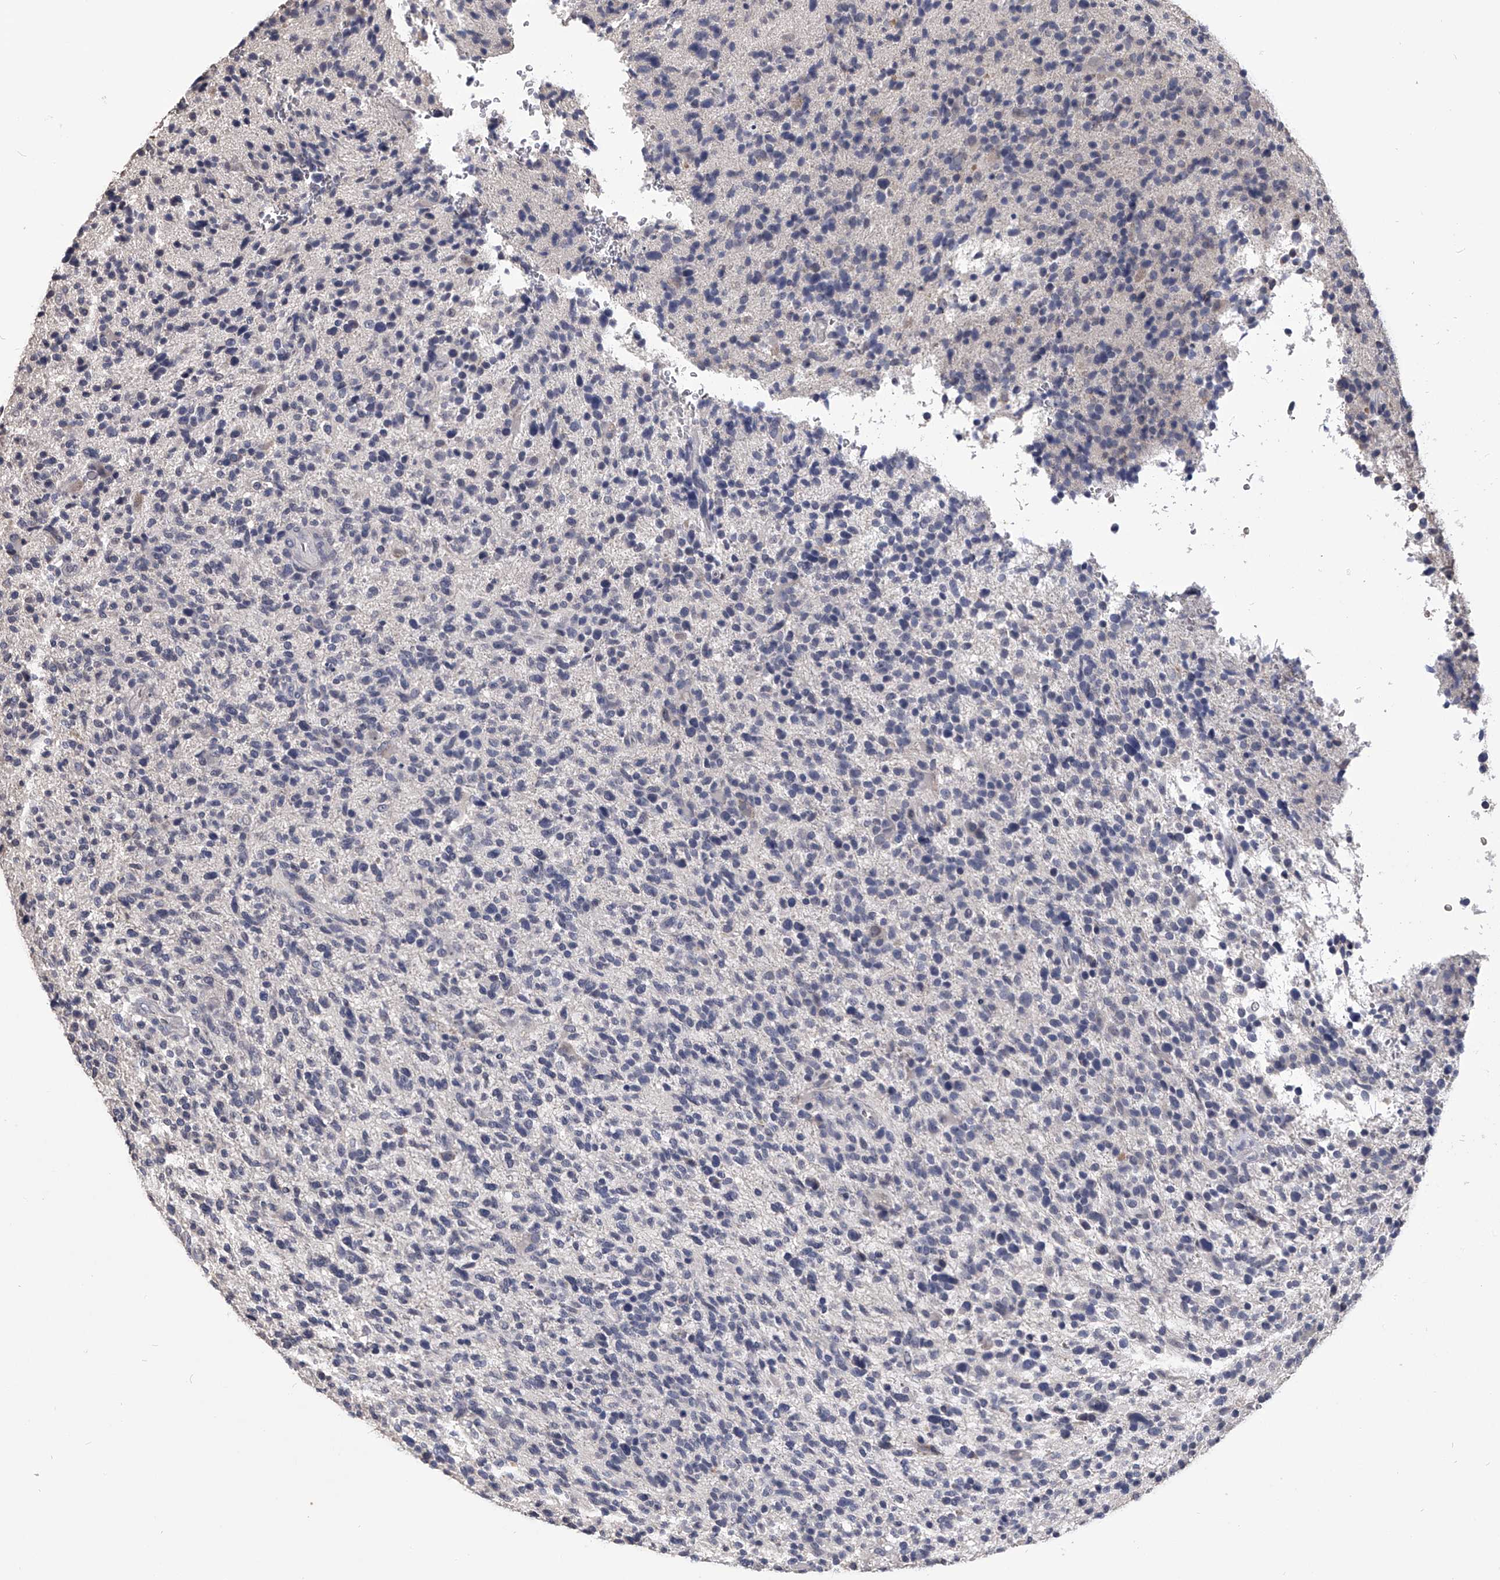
{"staining": {"intensity": "negative", "quantity": "none", "location": "none"}, "tissue": "glioma", "cell_type": "Tumor cells", "image_type": "cancer", "snomed": [{"axis": "morphology", "description": "Glioma, malignant, High grade"}, {"axis": "topography", "description": "Brain"}], "caption": "Photomicrograph shows no protein staining in tumor cells of high-grade glioma (malignant) tissue.", "gene": "MDN1", "patient": {"sex": "male", "age": 72}}